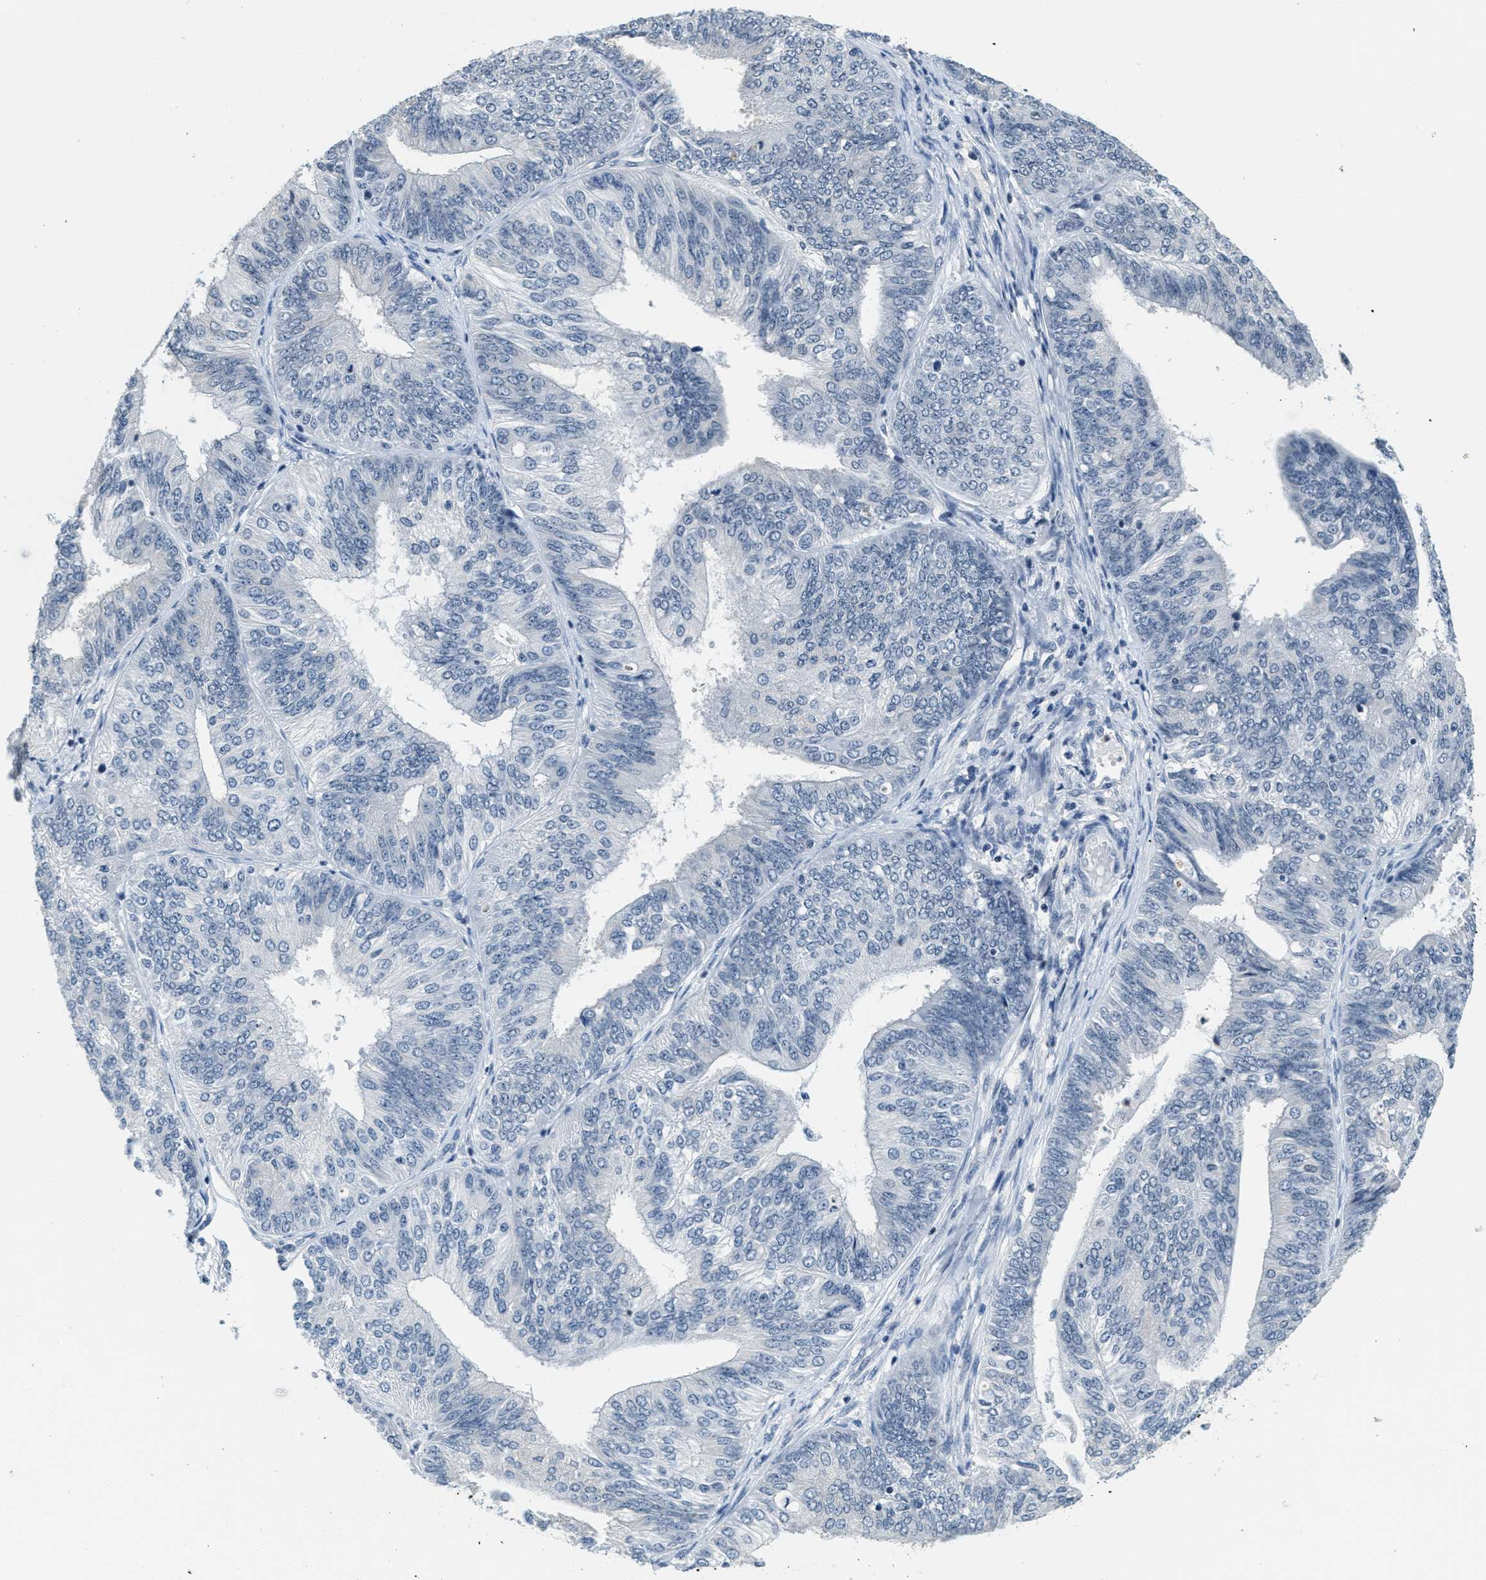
{"staining": {"intensity": "negative", "quantity": "none", "location": "none"}, "tissue": "endometrial cancer", "cell_type": "Tumor cells", "image_type": "cancer", "snomed": [{"axis": "morphology", "description": "Adenocarcinoma, NOS"}, {"axis": "topography", "description": "Endometrium"}], "caption": "IHC of endometrial cancer (adenocarcinoma) displays no positivity in tumor cells.", "gene": "CA4", "patient": {"sex": "female", "age": 58}}